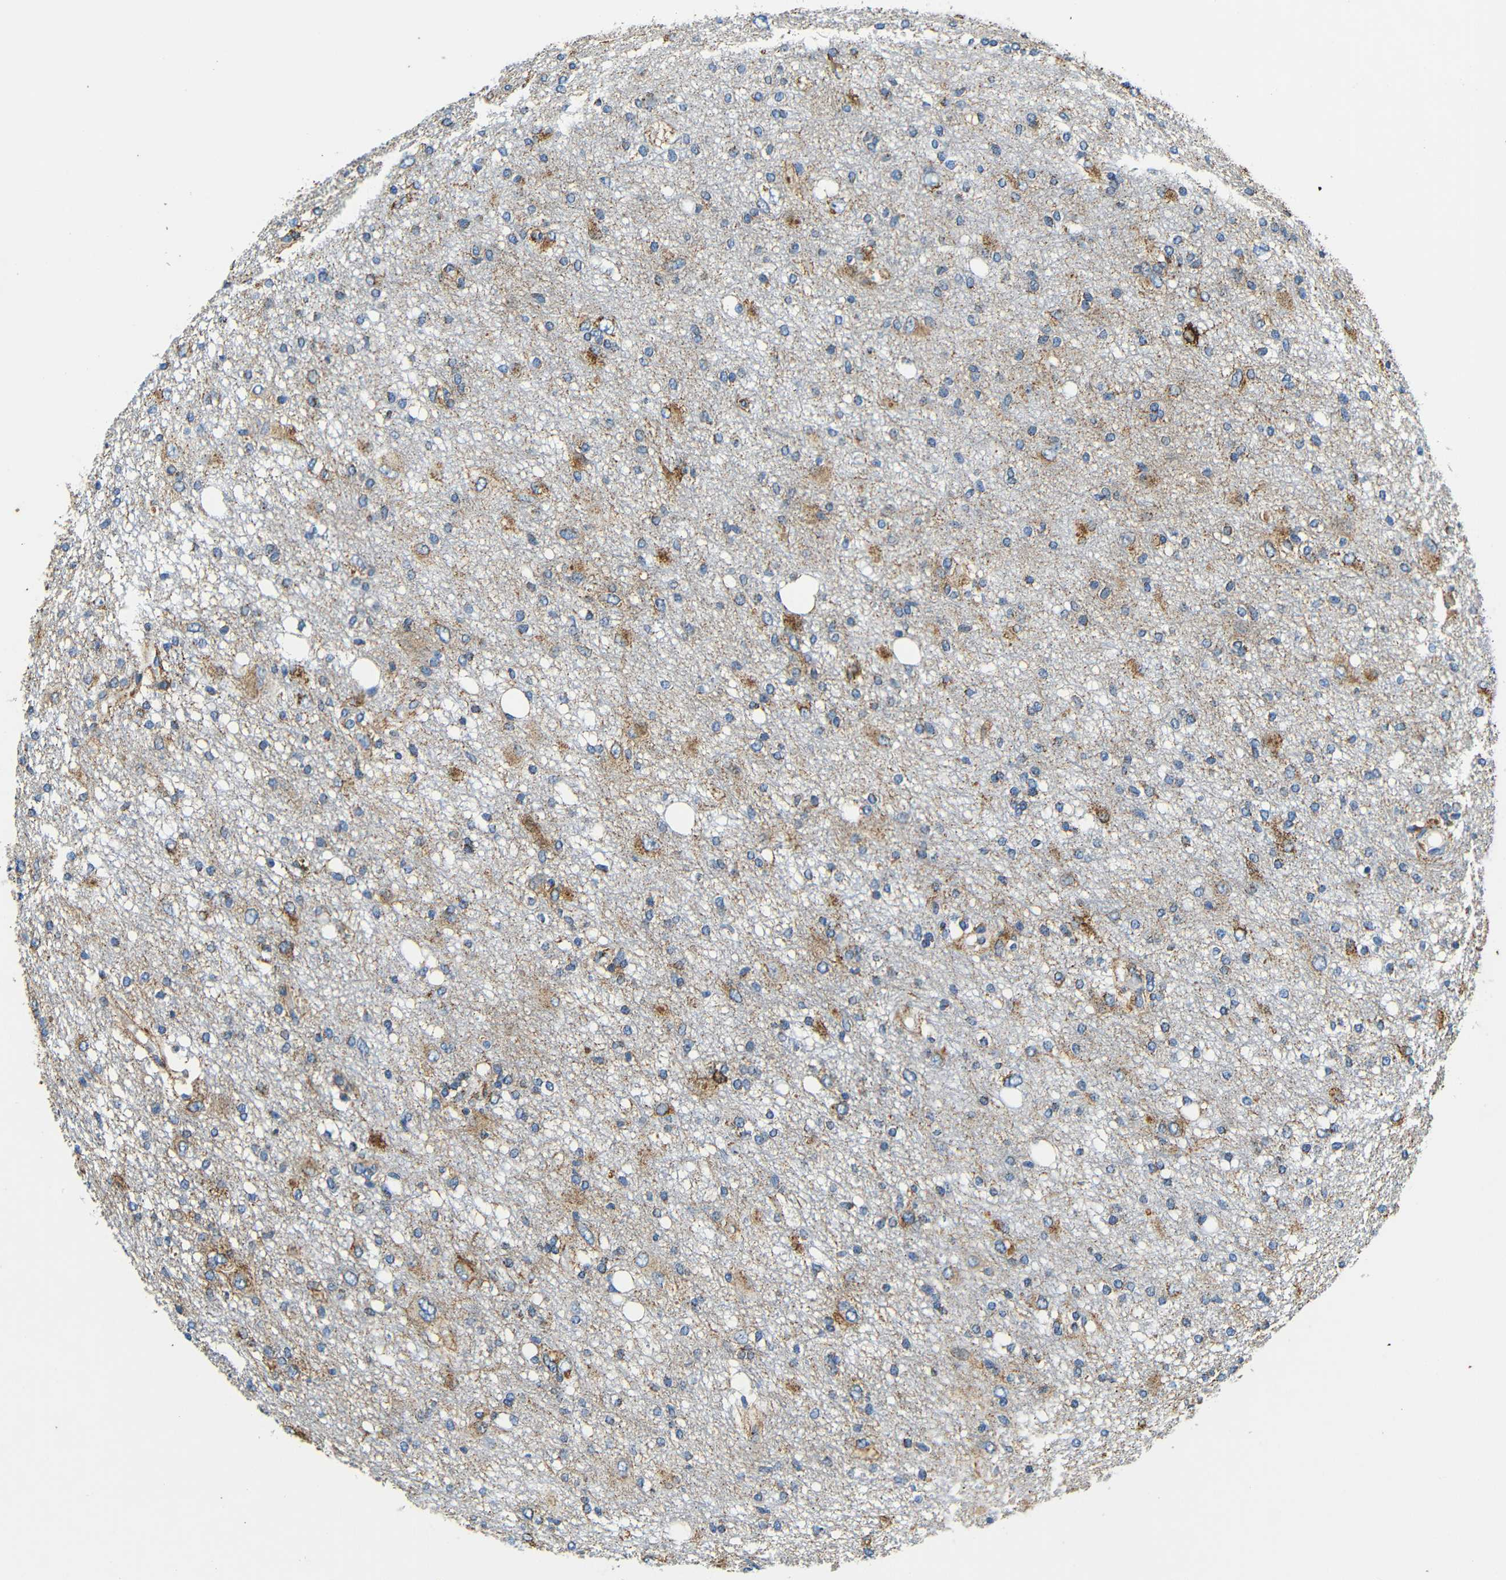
{"staining": {"intensity": "moderate", "quantity": "25%-75%", "location": "cytoplasmic/membranous"}, "tissue": "glioma", "cell_type": "Tumor cells", "image_type": "cancer", "snomed": [{"axis": "morphology", "description": "Glioma, malignant, High grade"}, {"axis": "topography", "description": "Brain"}], "caption": "Glioma was stained to show a protein in brown. There is medium levels of moderate cytoplasmic/membranous positivity in approximately 25%-75% of tumor cells.", "gene": "GALNT18", "patient": {"sex": "female", "age": 59}}